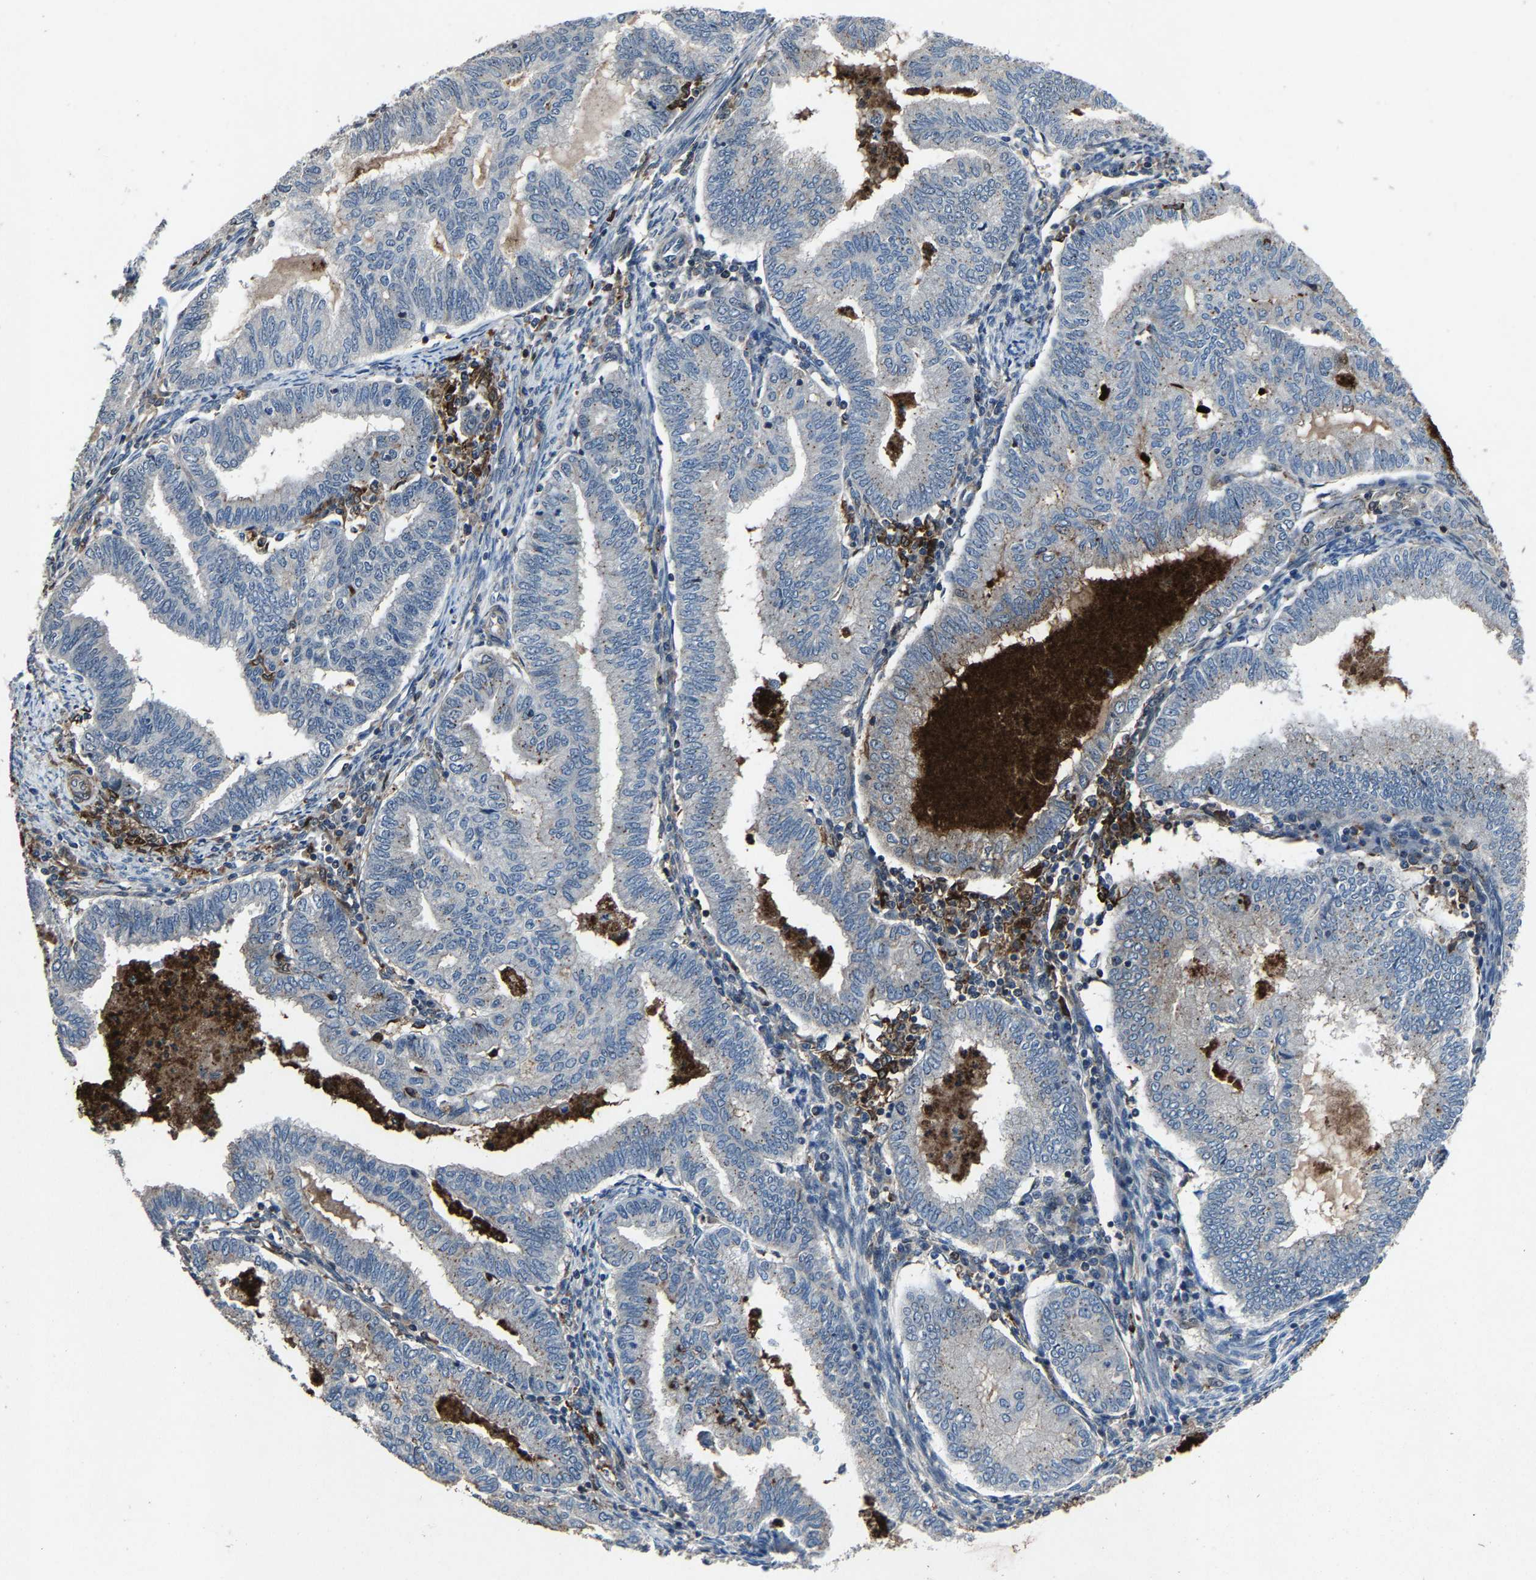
{"staining": {"intensity": "weak", "quantity": "25%-75%", "location": "cytoplasmic/membranous"}, "tissue": "endometrial cancer", "cell_type": "Tumor cells", "image_type": "cancer", "snomed": [{"axis": "morphology", "description": "Polyp, NOS"}, {"axis": "morphology", "description": "Adenocarcinoma, NOS"}, {"axis": "morphology", "description": "Adenoma, NOS"}, {"axis": "topography", "description": "Endometrium"}], "caption": "High-power microscopy captured an immunohistochemistry (IHC) image of endometrial cancer (polyp), revealing weak cytoplasmic/membranous positivity in approximately 25%-75% of tumor cells.", "gene": "PCNX2", "patient": {"sex": "female", "age": 79}}